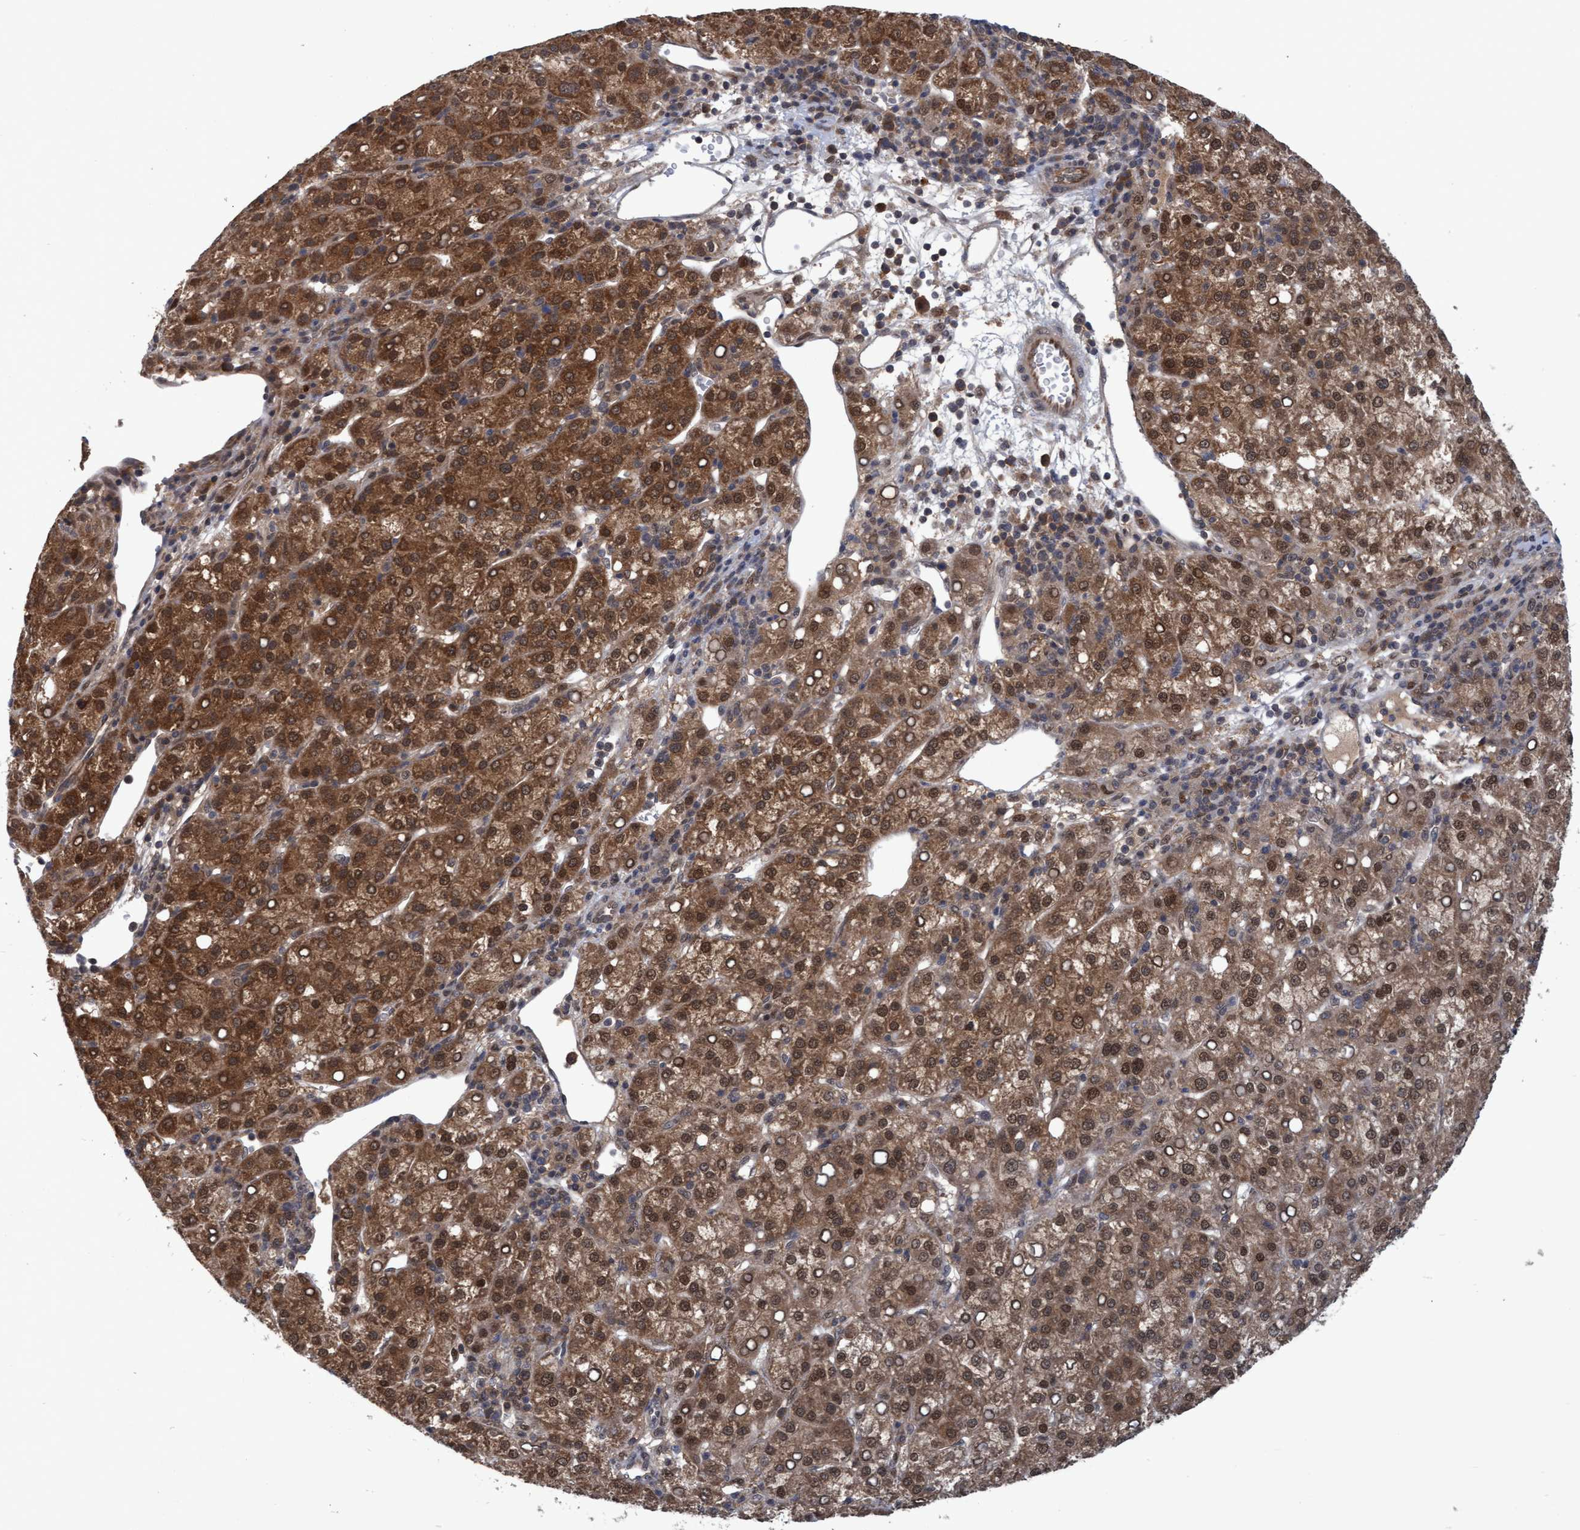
{"staining": {"intensity": "moderate", "quantity": ">75%", "location": "cytoplasmic/membranous,nuclear"}, "tissue": "liver cancer", "cell_type": "Tumor cells", "image_type": "cancer", "snomed": [{"axis": "morphology", "description": "Carcinoma, Hepatocellular, NOS"}, {"axis": "topography", "description": "Liver"}], "caption": "Brown immunohistochemical staining in liver cancer shows moderate cytoplasmic/membranous and nuclear positivity in approximately >75% of tumor cells.", "gene": "PSMB6", "patient": {"sex": "female", "age": 58}}